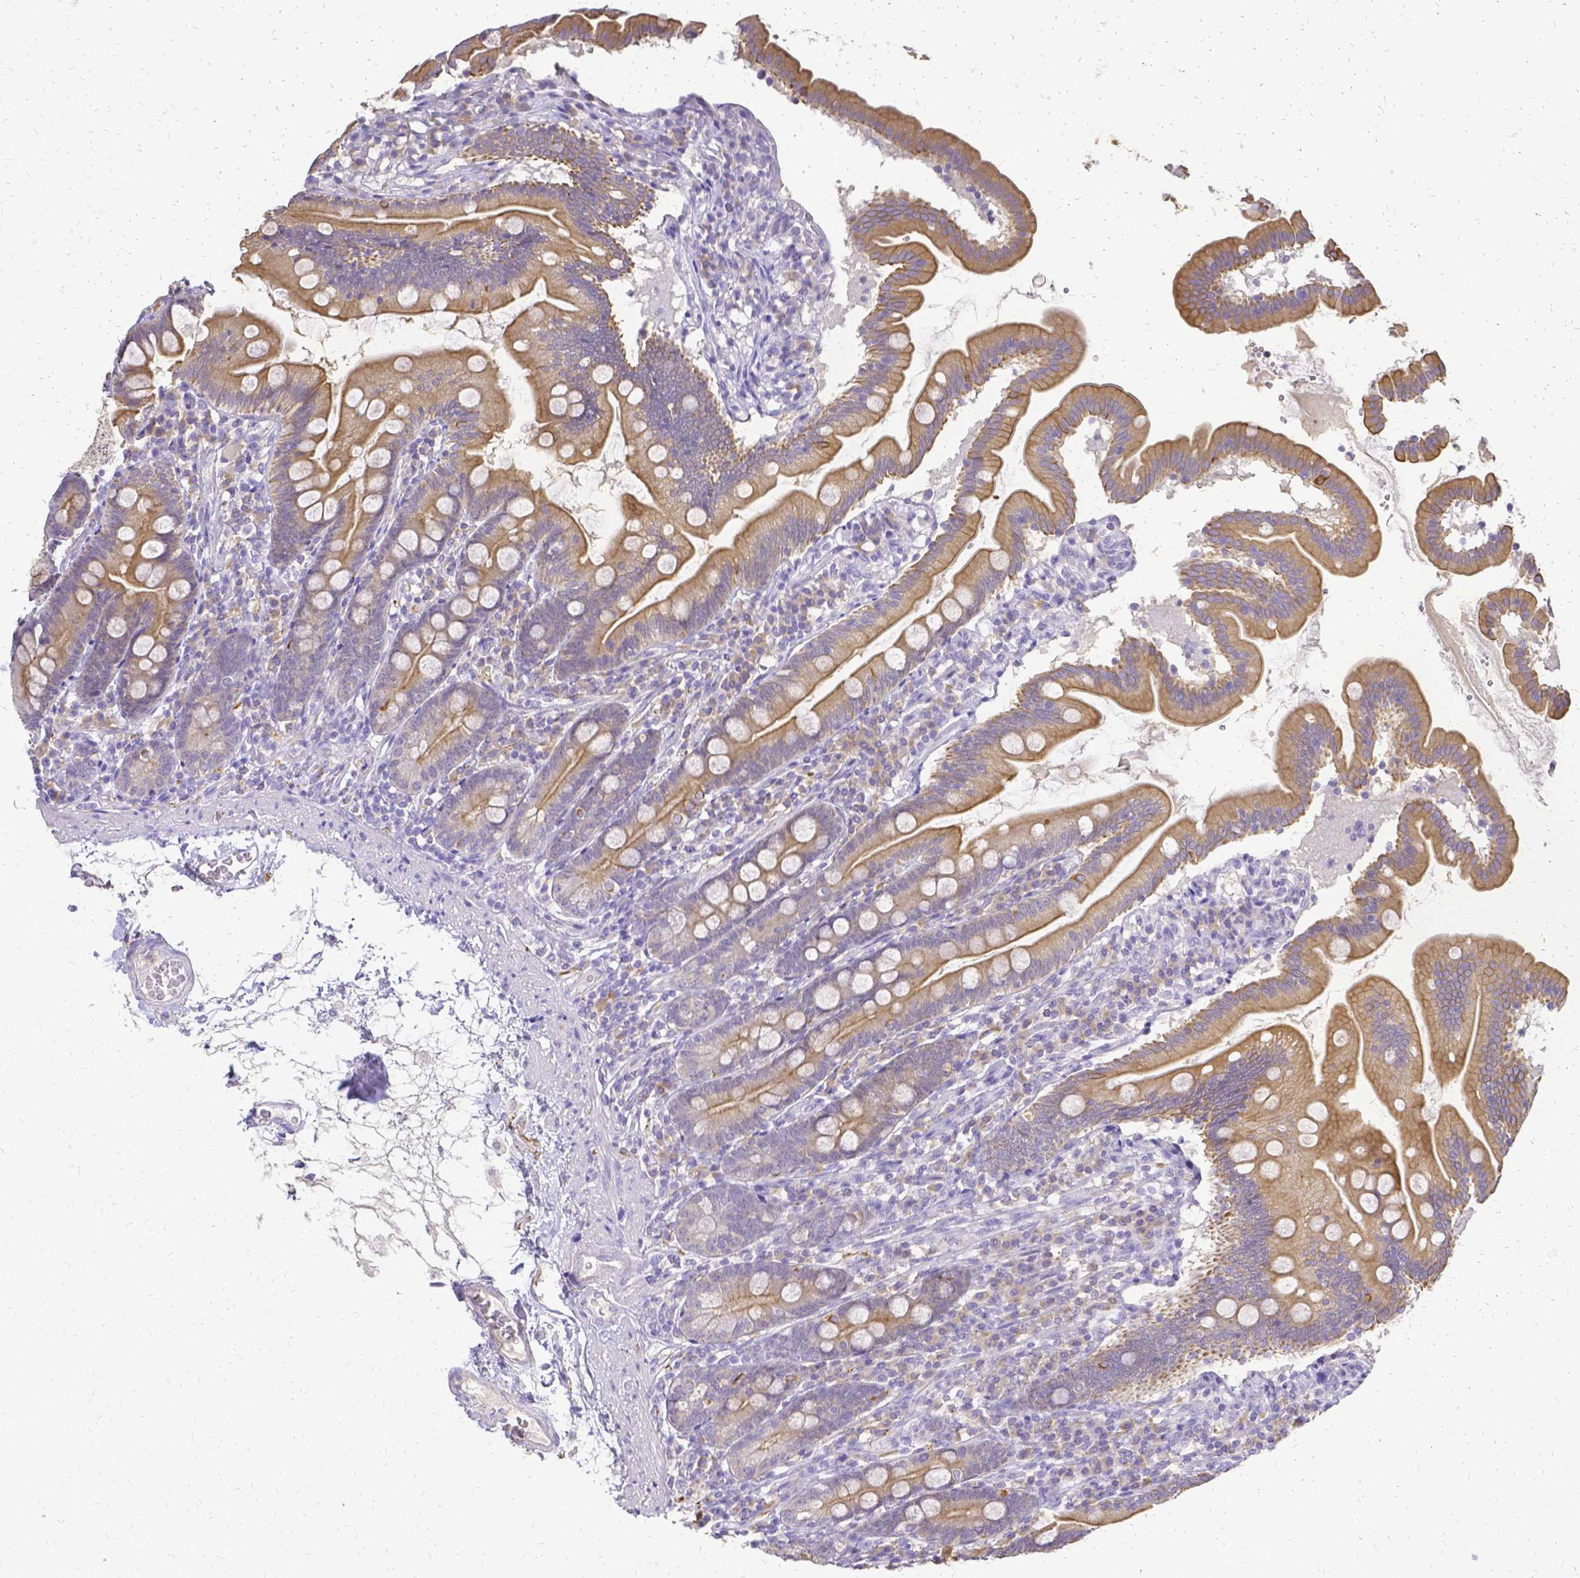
{"staining": {"intensity": "moderate", "quantity": "25%-75%", "location": "cytoplasmic/membranous"}, "tissue": "duodenum", "cell_type": "Glandular cells", "image_type": "normal", "snomed": [{"axis": "morphology", "description": "Normal tissue, NOS"}, {"axis": "topography", "description": "Duodenum"}], "caption": "A brown stain labels moderate cytoplasmic/membranous staining of a protein in glandular cells of normal human duodenum. The staining was performed using DAB to visualize the protein expression in brown, while the nuclei were stained in blue with hematoxylin (Magnification: 20x).", "gene": "CIB1", "patient": {"sex": "female", "age": 67}}